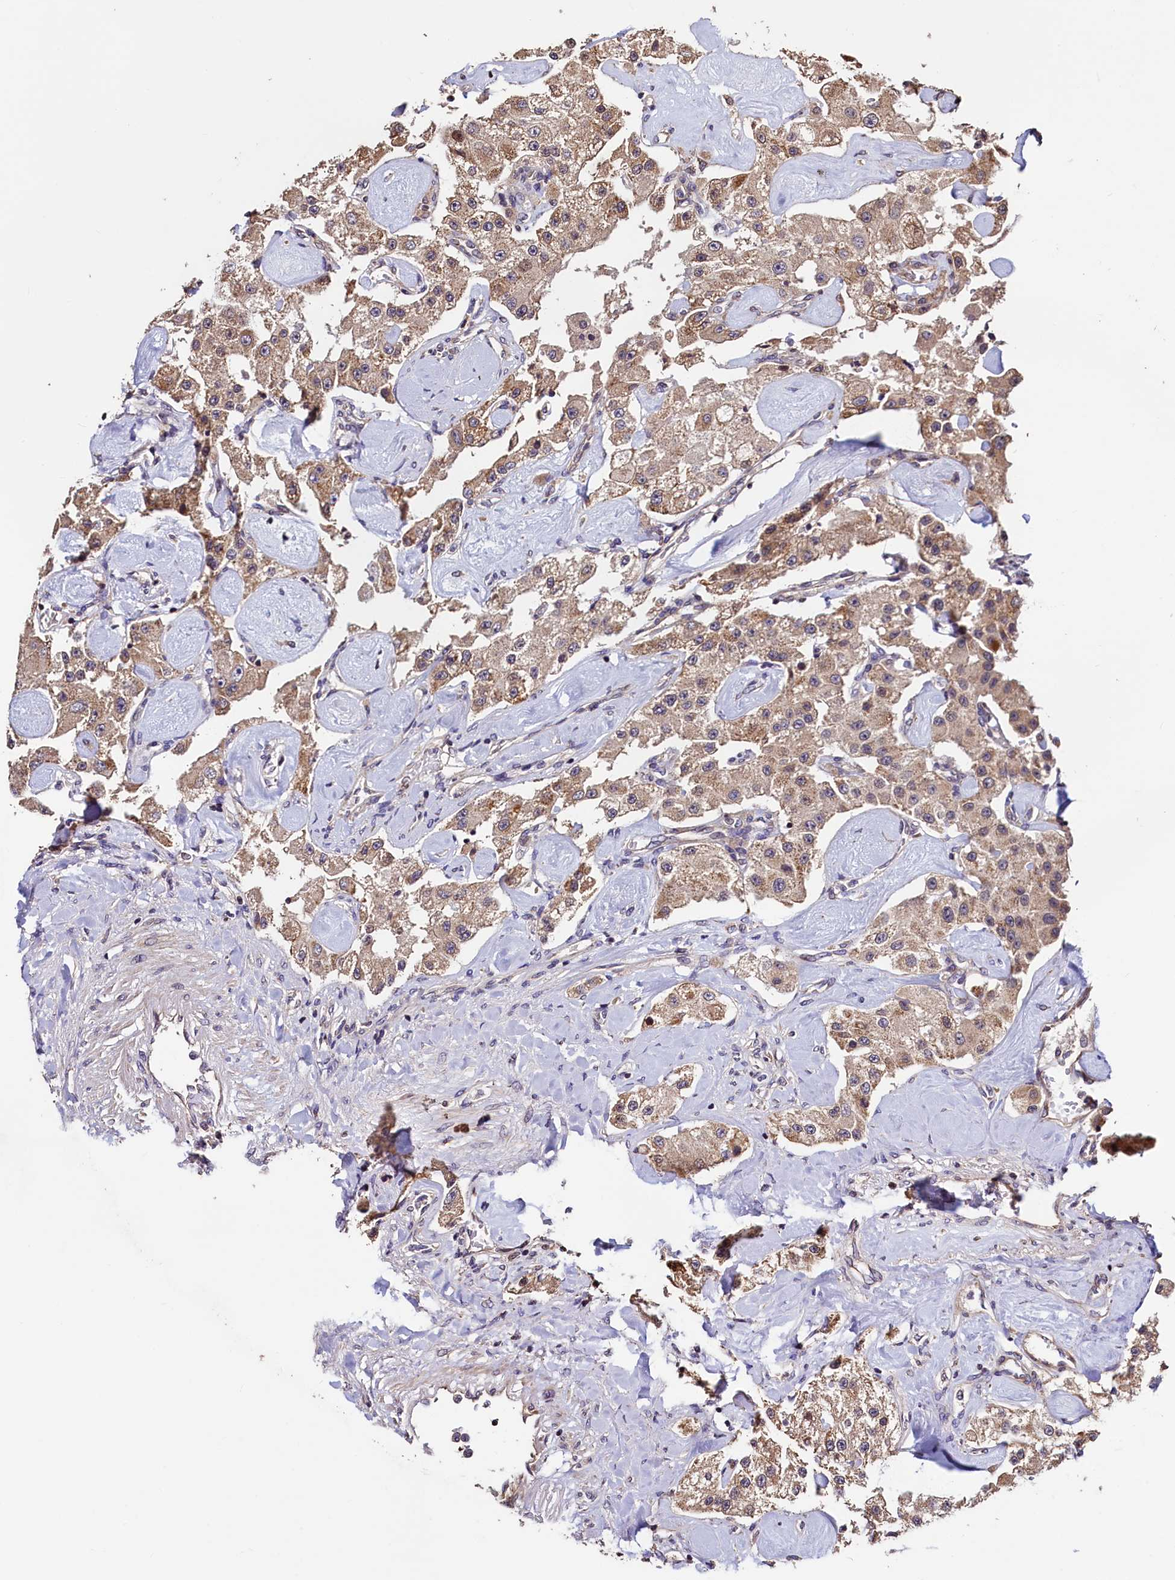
{"staining": {"intensity": "moderate", "quantity": ">75%", "location": "cytoplasmic/membranous"}, "tissue": "carcinoid", "cell_type": "Tumor cells", "image_type": "cancer", "snomed": [{"axis": "morphology", "description": "Carcinoid, malignant, NOS"}, {"axis": "topography", "description": "Pancreas"}], "caption": "The immunohistochemical stain shows moderate cytoplasmic/membranous expression in tumor cells of carcinoid (malignant) tissue. Nuclei are stained in blue.", "gene": "RBFA", "patient": {"sex": "male", "age": 41}}